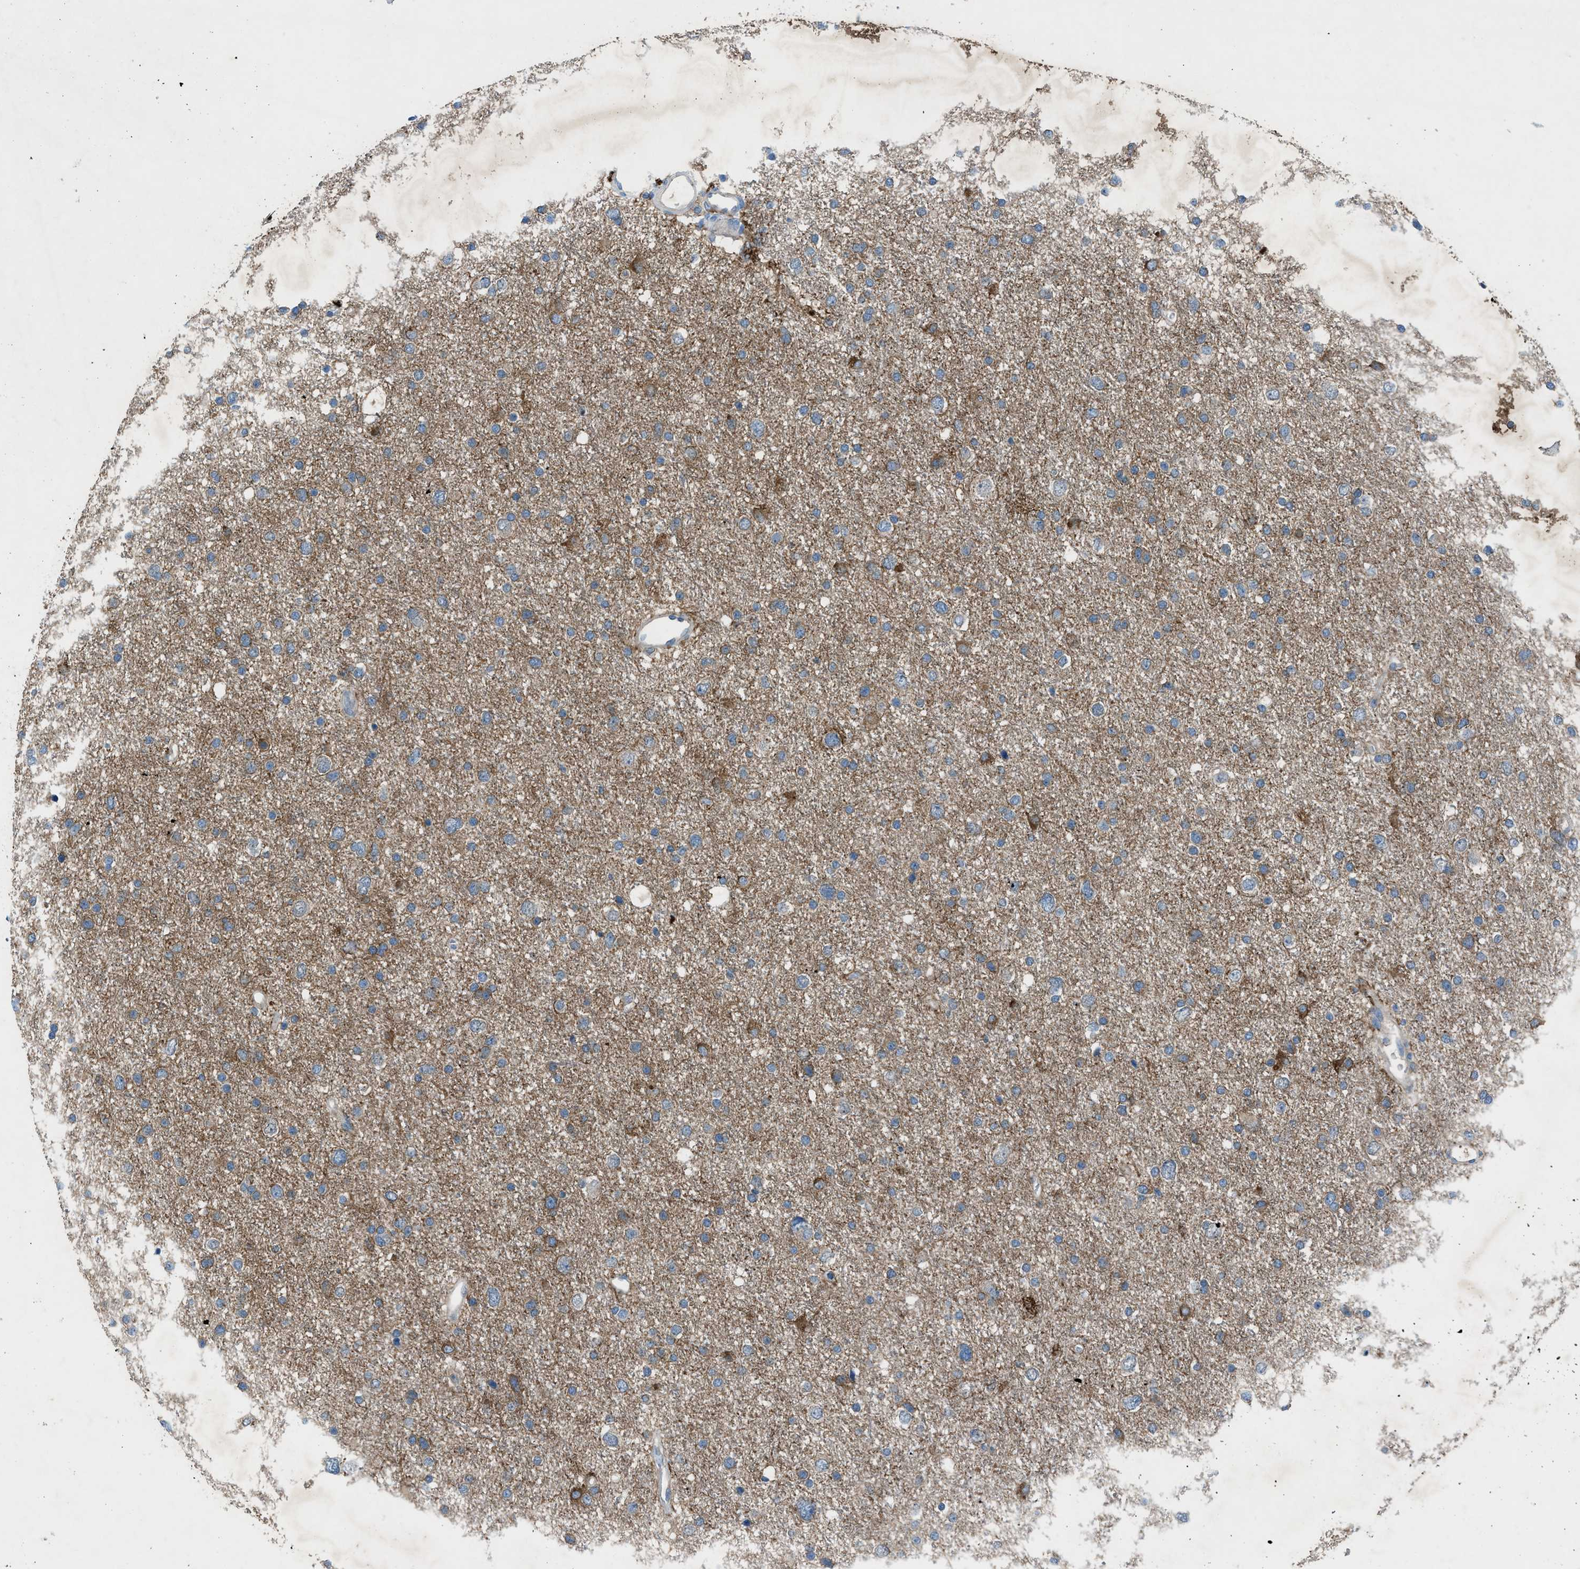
{"staining": {"intensity": "moderate", "quantity": "25%-75%", "location": "cytoplasmic/membranous"}, "tissue": "glioma", "cell_type": "Tumor cells", "image_type": "cancer", "snomed": [{"axis": "morphology", "description": "Glioma, malignant, Low grade"}, {"axis": "topography", "description": "Brain"}], "caption": "DAB immunohistochemical staining of glioma displays moderate cytoplasmic/membranous protein positivity in about 25%-75% of tumor cells.", "gene": "BMP1", "patient": {"sex": "female", "age": 37}}